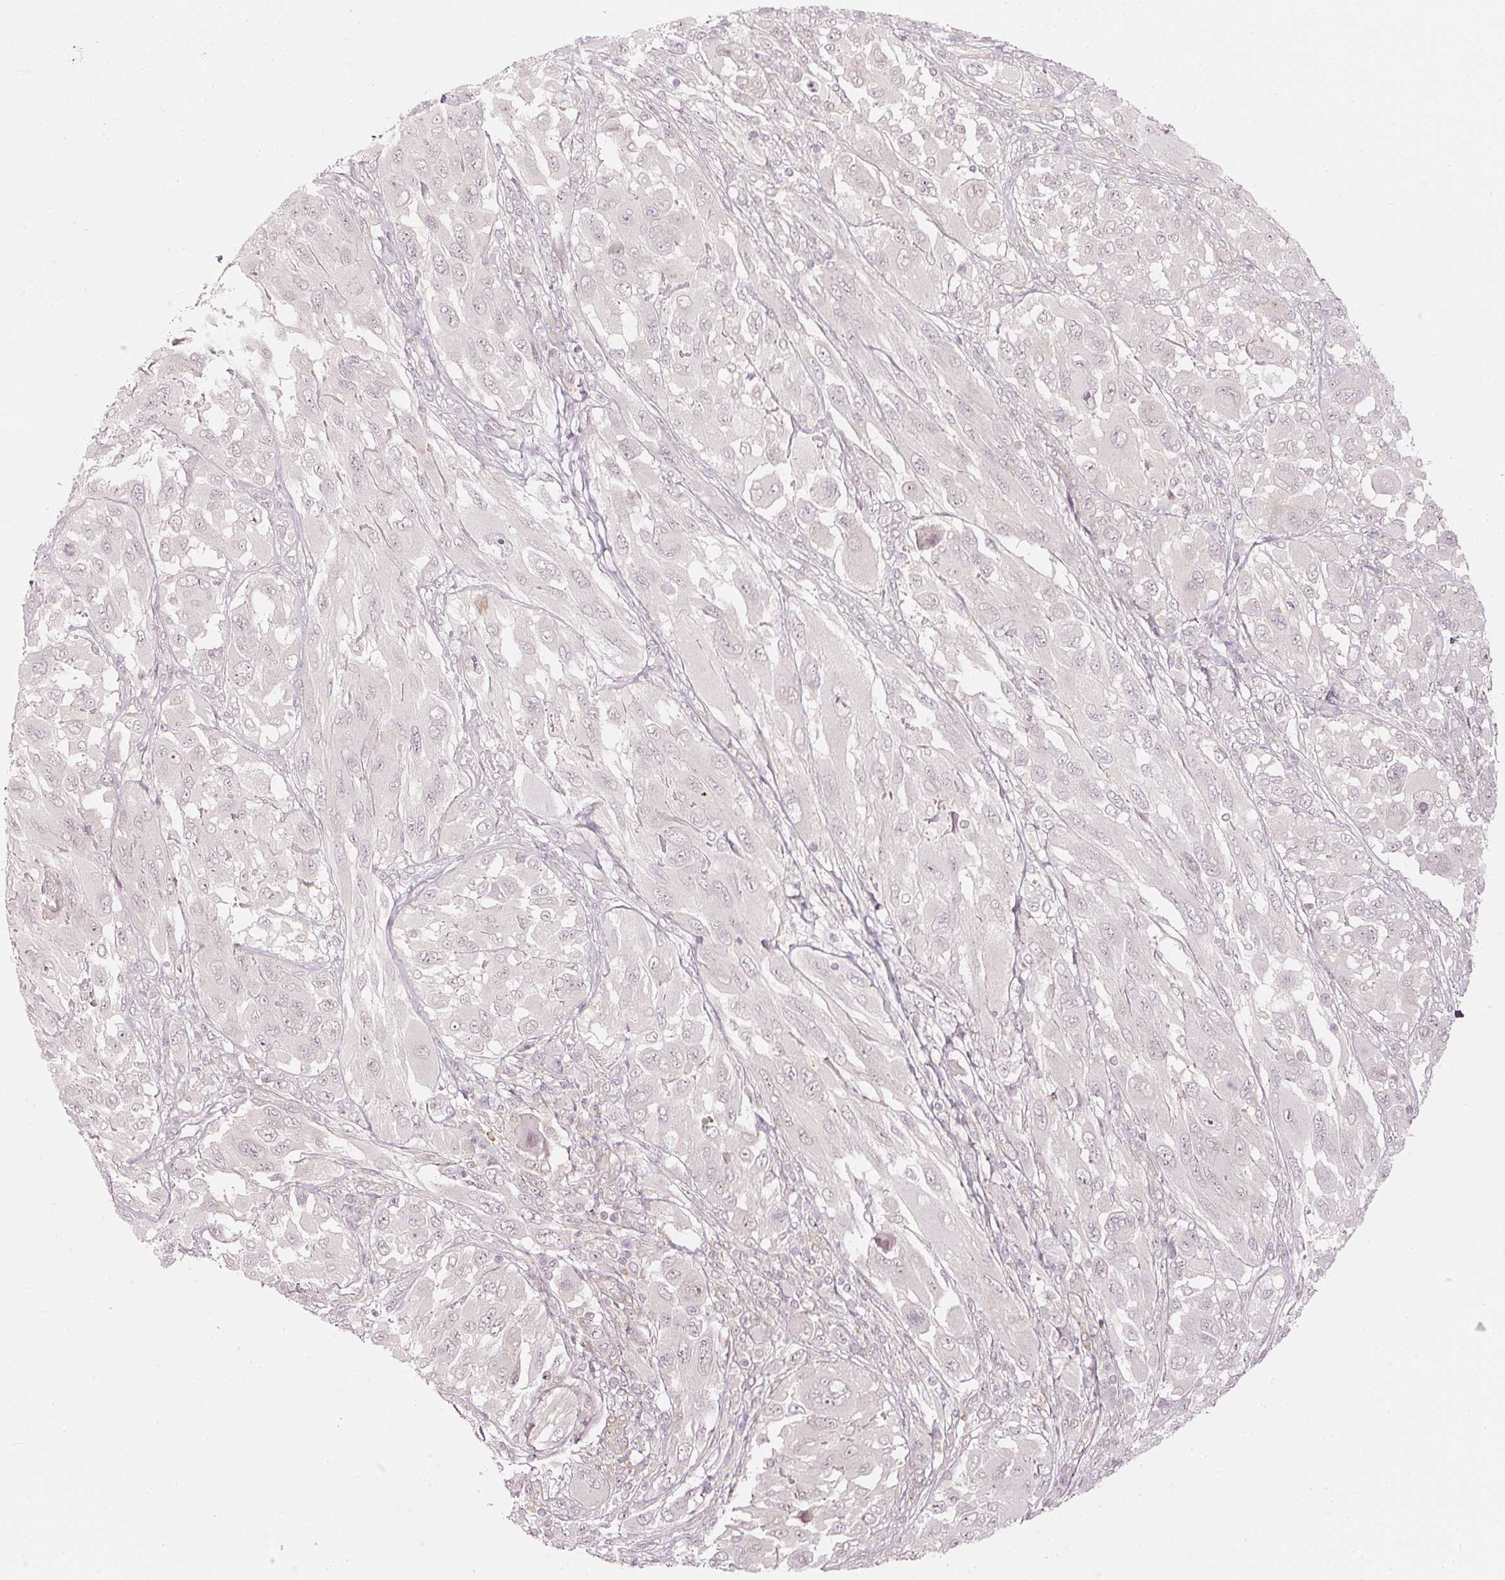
{"staining": {"intensity": "negative", "quantity": "none", "location": "none"}, "tissue": "melanoma", "cell_type": "Tumor cells", "image_type": "cancer", "snomed": [{"axis": "morphology", "description": "Malignant melanoma, NOS"}, {"axis": "topography", "description": "Skin"}], "caption": "Immunohistochemistry histopathology image of neoplastic tissue: human melanoma stained with DAB exhibits no significant protein expression in tumor cells.", "gene": "DRD2", "patient": {"sex": "female", "age": 91}}